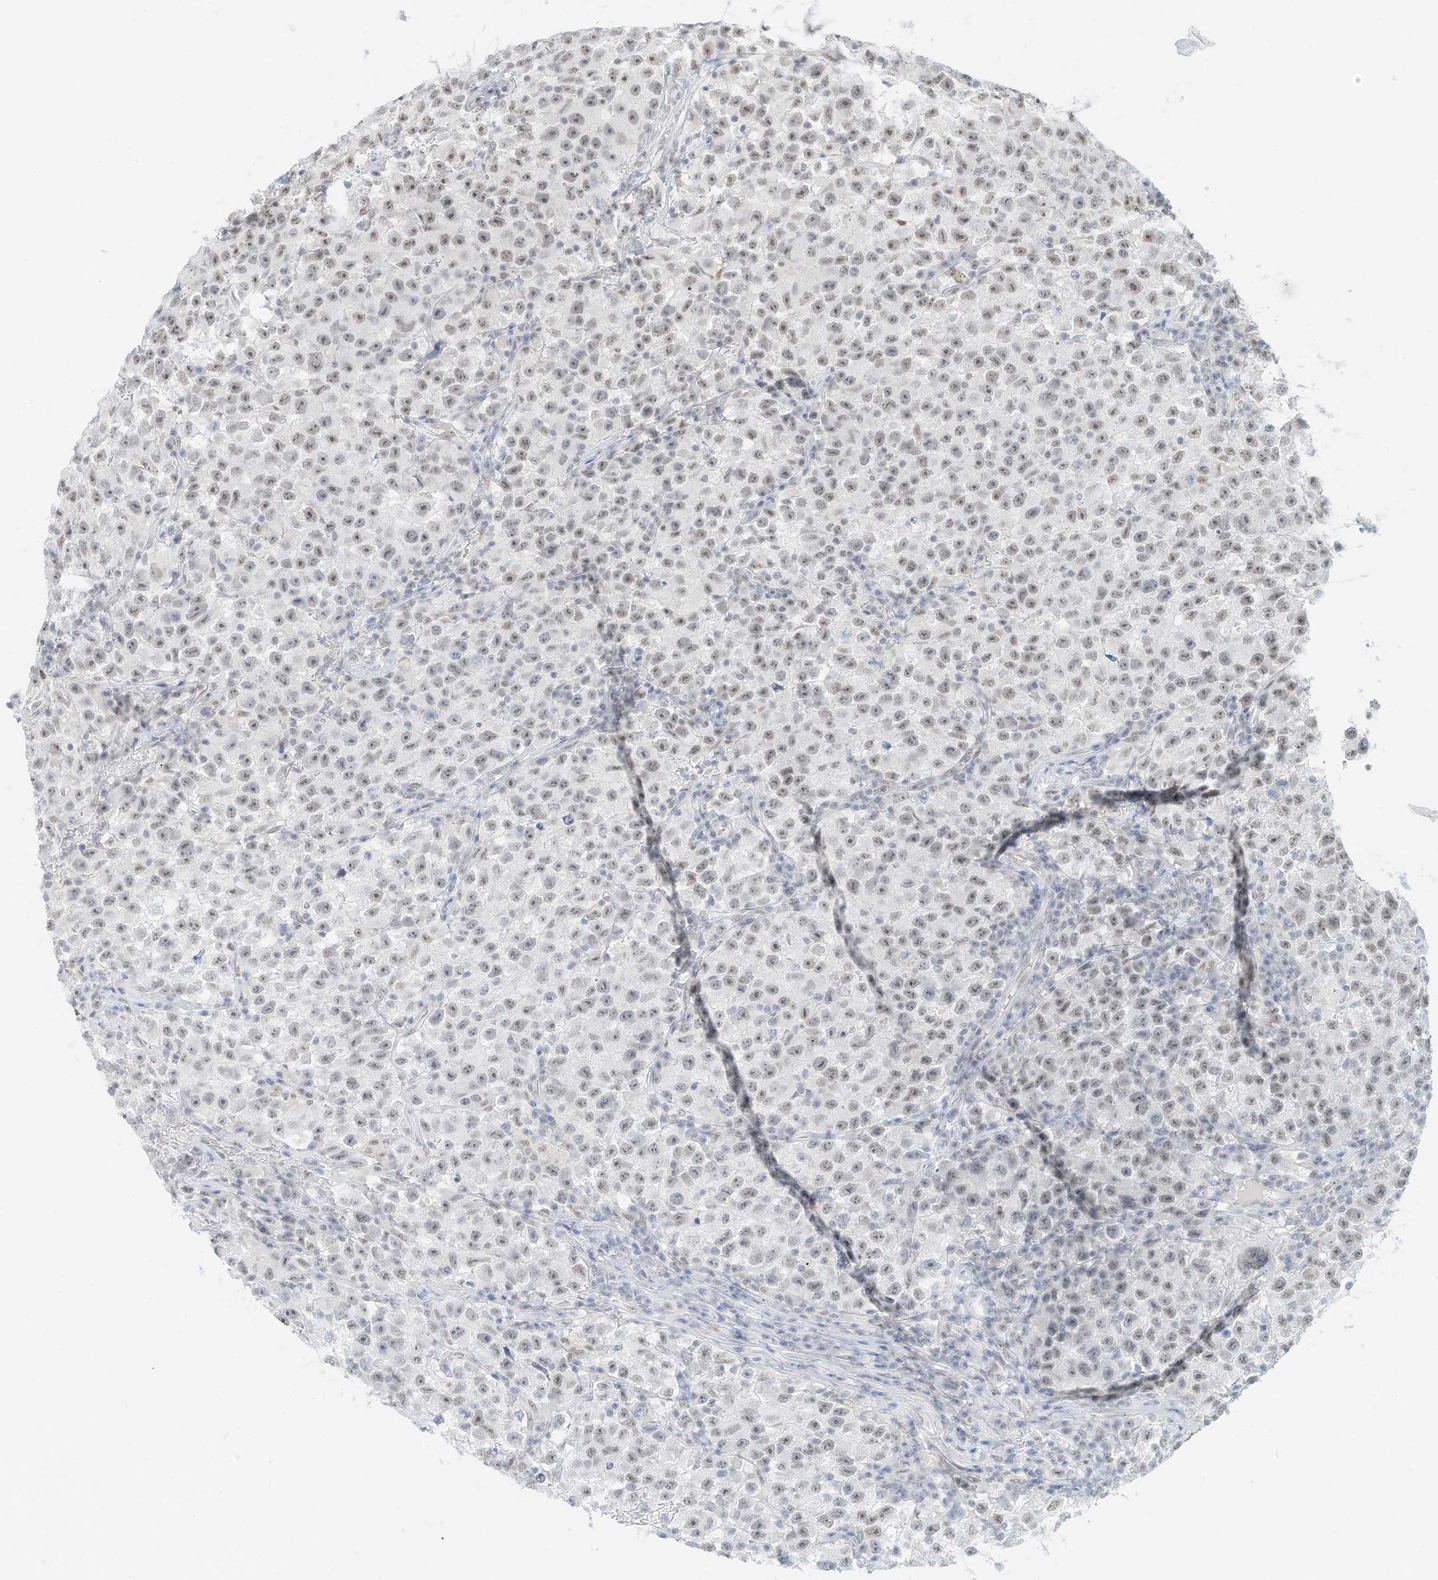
{"staining": {"intensity": "weak", "quantity": "25%-75%", "location": "nuclear"}, "tissue": "testis cancer", "cell_type": "Tumor cells", "image_type": "cancer", "snomed": [{"axis": "morphology", "description": "Seminoma, NOS"}, {"axis": "topography", "description": "Testis"}], "caption": "Immunohistochemistry micrograph of human testis cancer (seminoma) stained for a protein (brown), which reveals low levels of weak nuclear staining in approximately 25%-75% of tumor cells.", "gene": "PGC", "patient": {"sex": "male", "age": 22}}